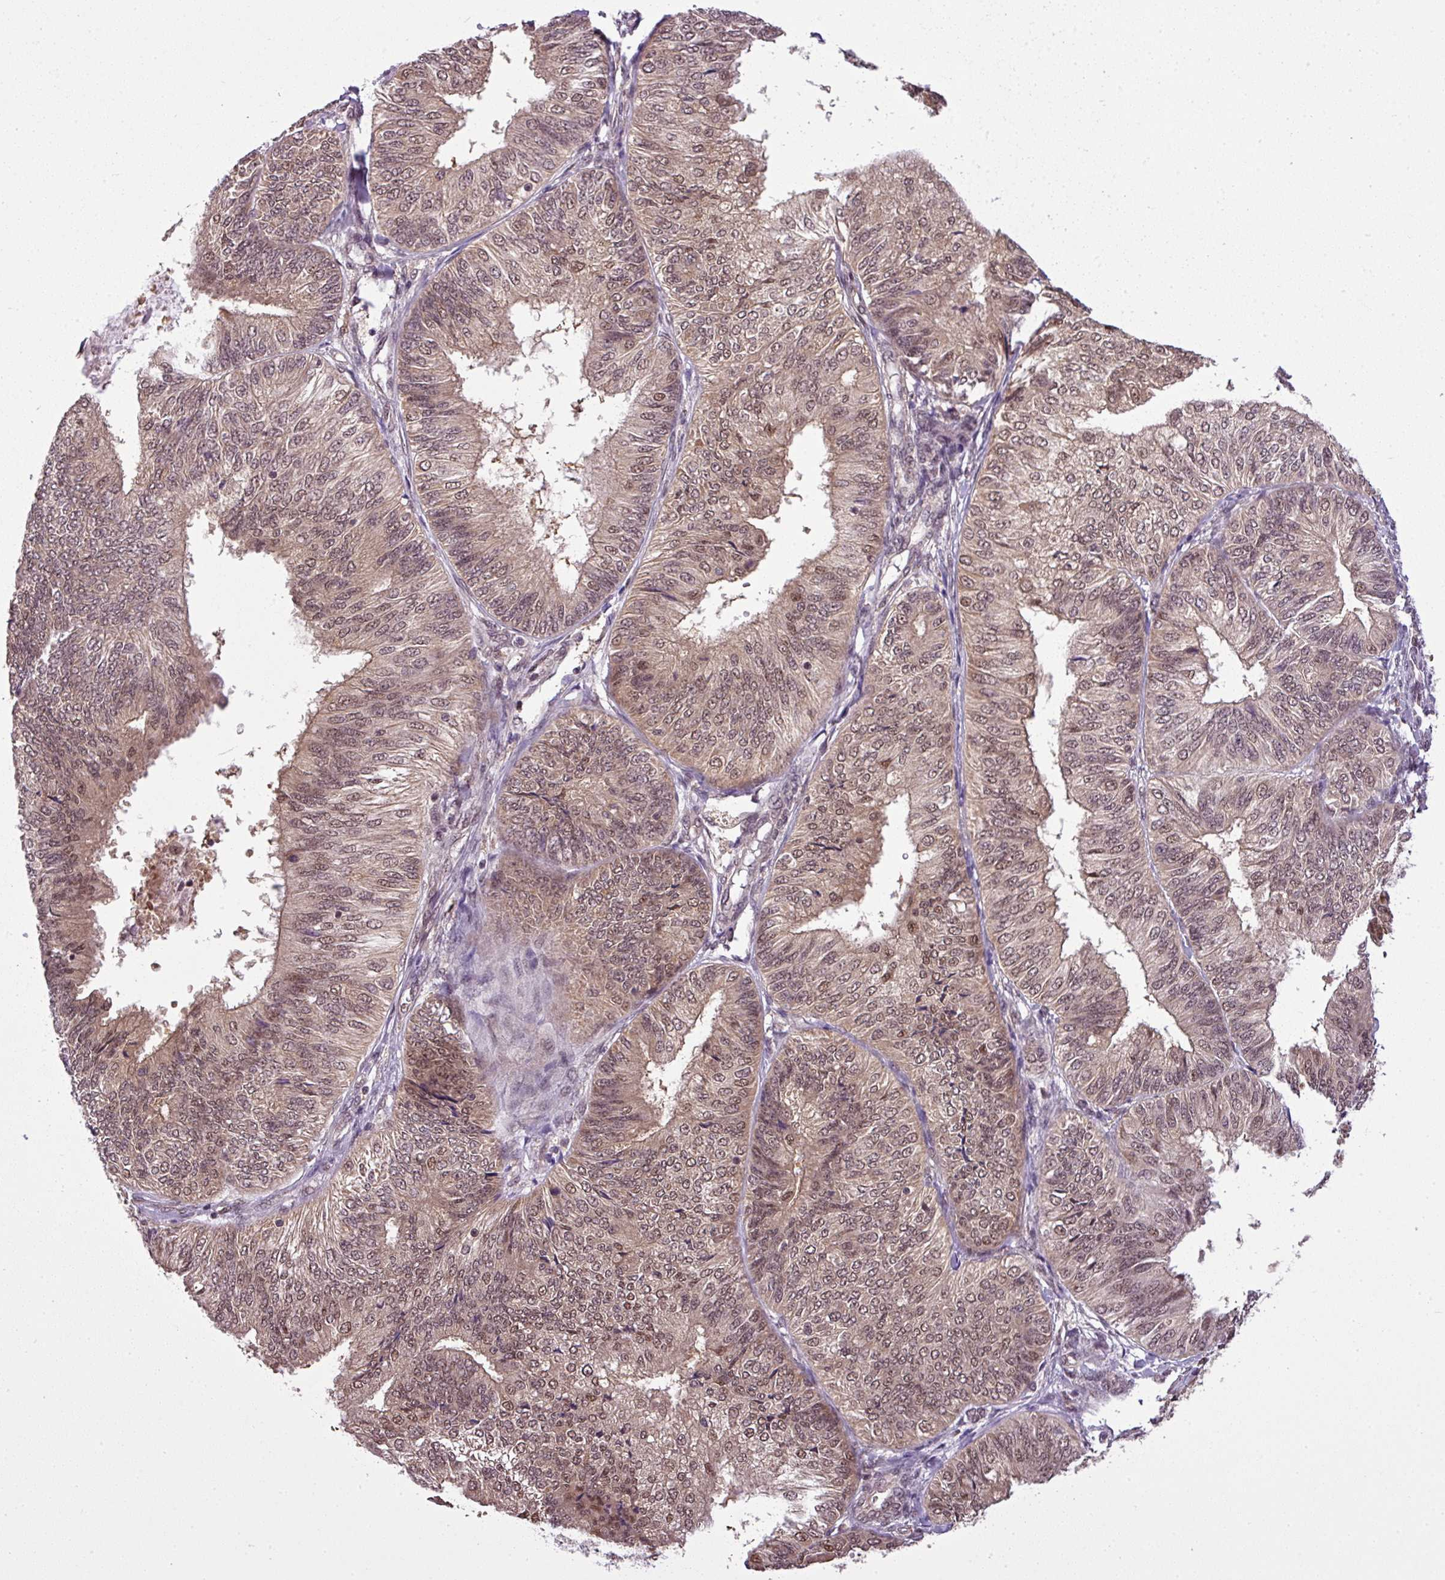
{"staining": {"intensity": "moderate", "quantity": ">75%", "location": "nuclear"}, "tissue": "endometrial cancer", "cell_type": "Tumor cells", "image_type": "cancer", "snomed": [{"axis": "morphology", "description": "Adenocarcinoma, NOS"}, {"axis": "topography", "description": "Endometrium"}], "caption": "Adenocarcinoma (endometrial) stained for a protein demonstrates moderate nuclear positivity in tumor cells.", "gene": "MFHAS1", "patient": {"sex": "female", "age": 58}}